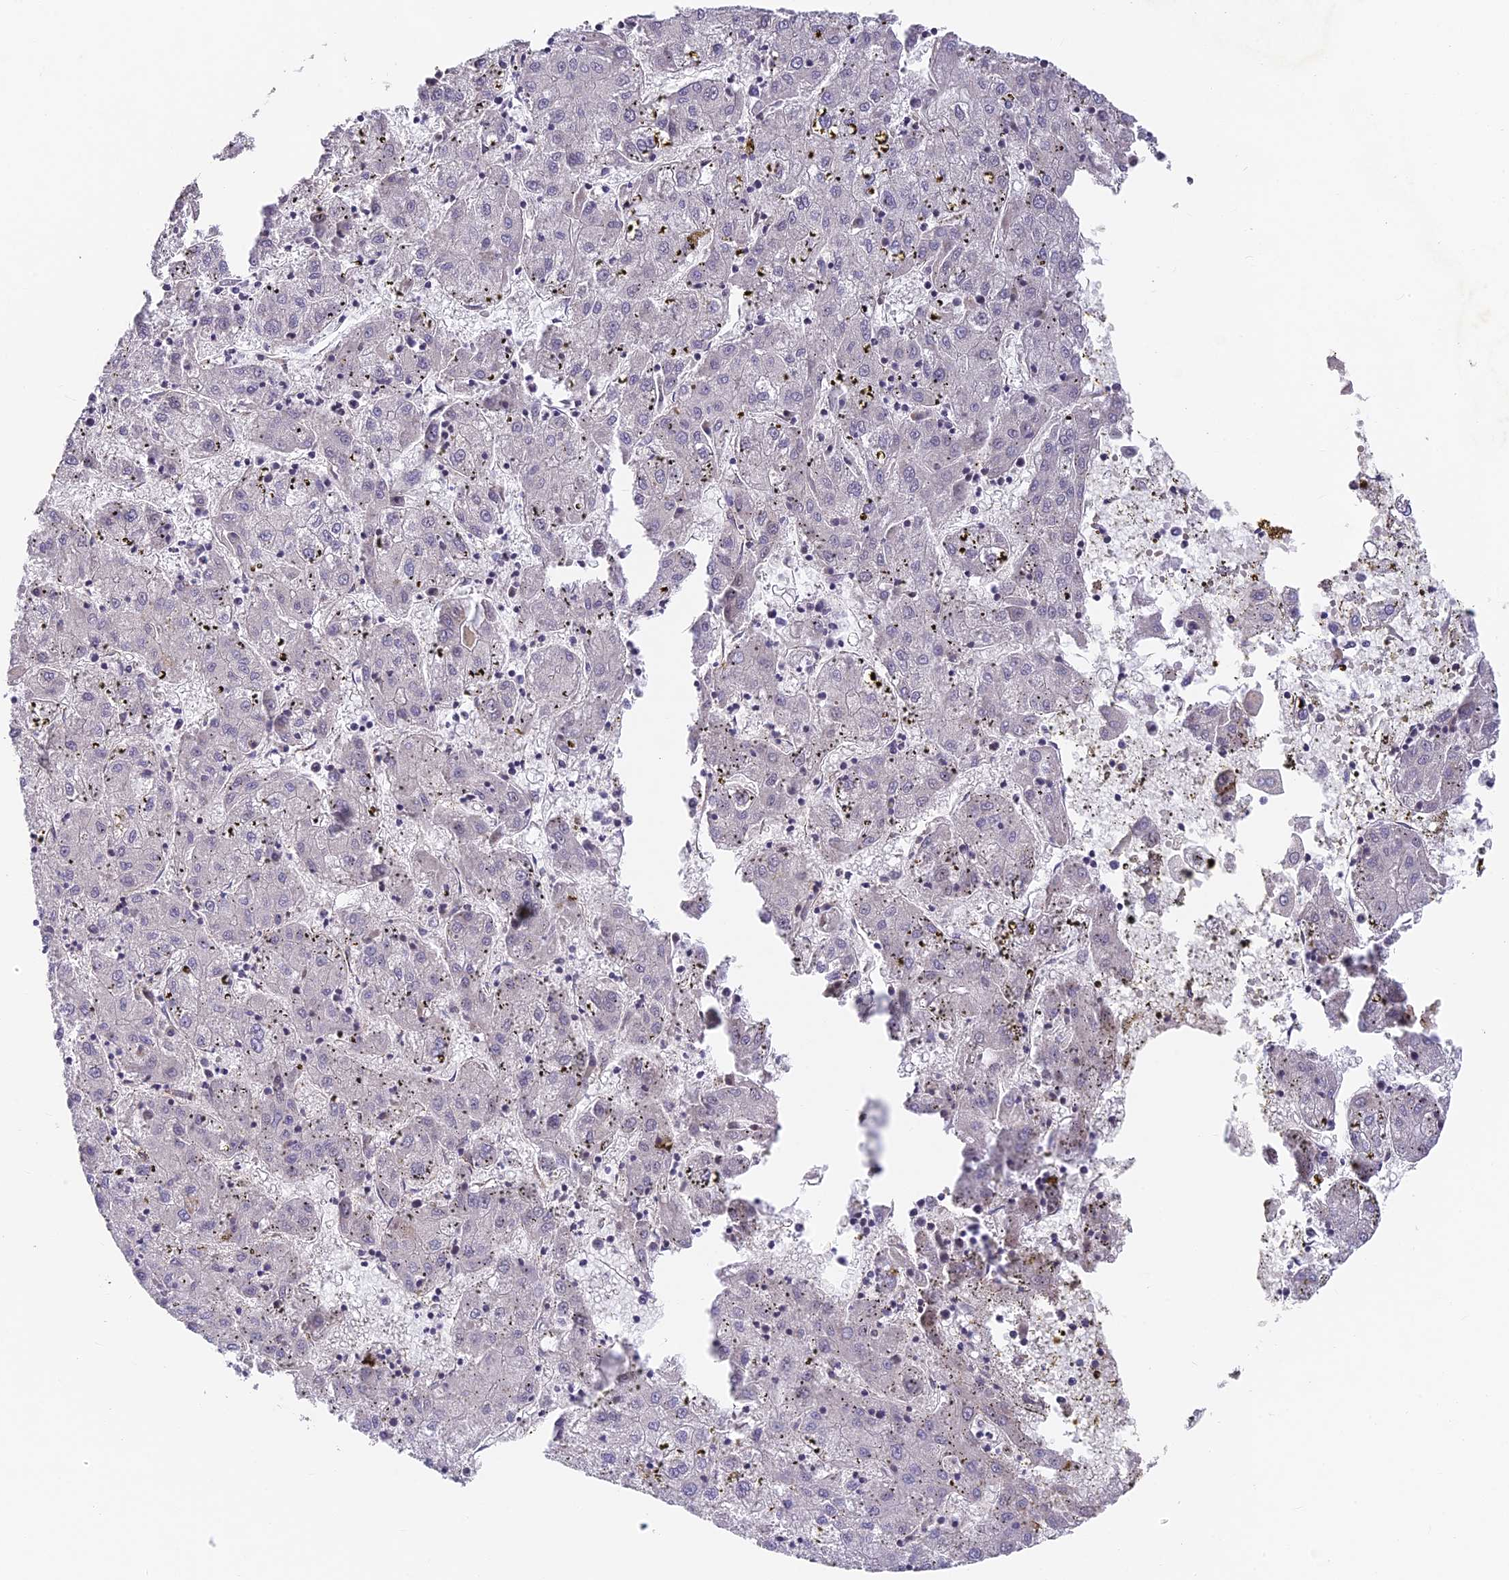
{"staining": {"intensity": "negative", "quantity": "none", "location": "none"}, "tissue": "liver cancer", "cell_type": "Tumor cells", "image_type": "cancer", "snomed": [{"axis": "morphology", "description": "Carcinoma, Hepatocellular, NOS"}, {"axis": "topography", "description": "Liver"}], "caption": "Immunohistochemistry (IHC) histopathology image of liver hepatocellular carcinoma stained for a protein (brown), which exhibits no expression in tumor cells.", "gene": "DNAAF10", "patient": {"sex": "male", "age": 72}}